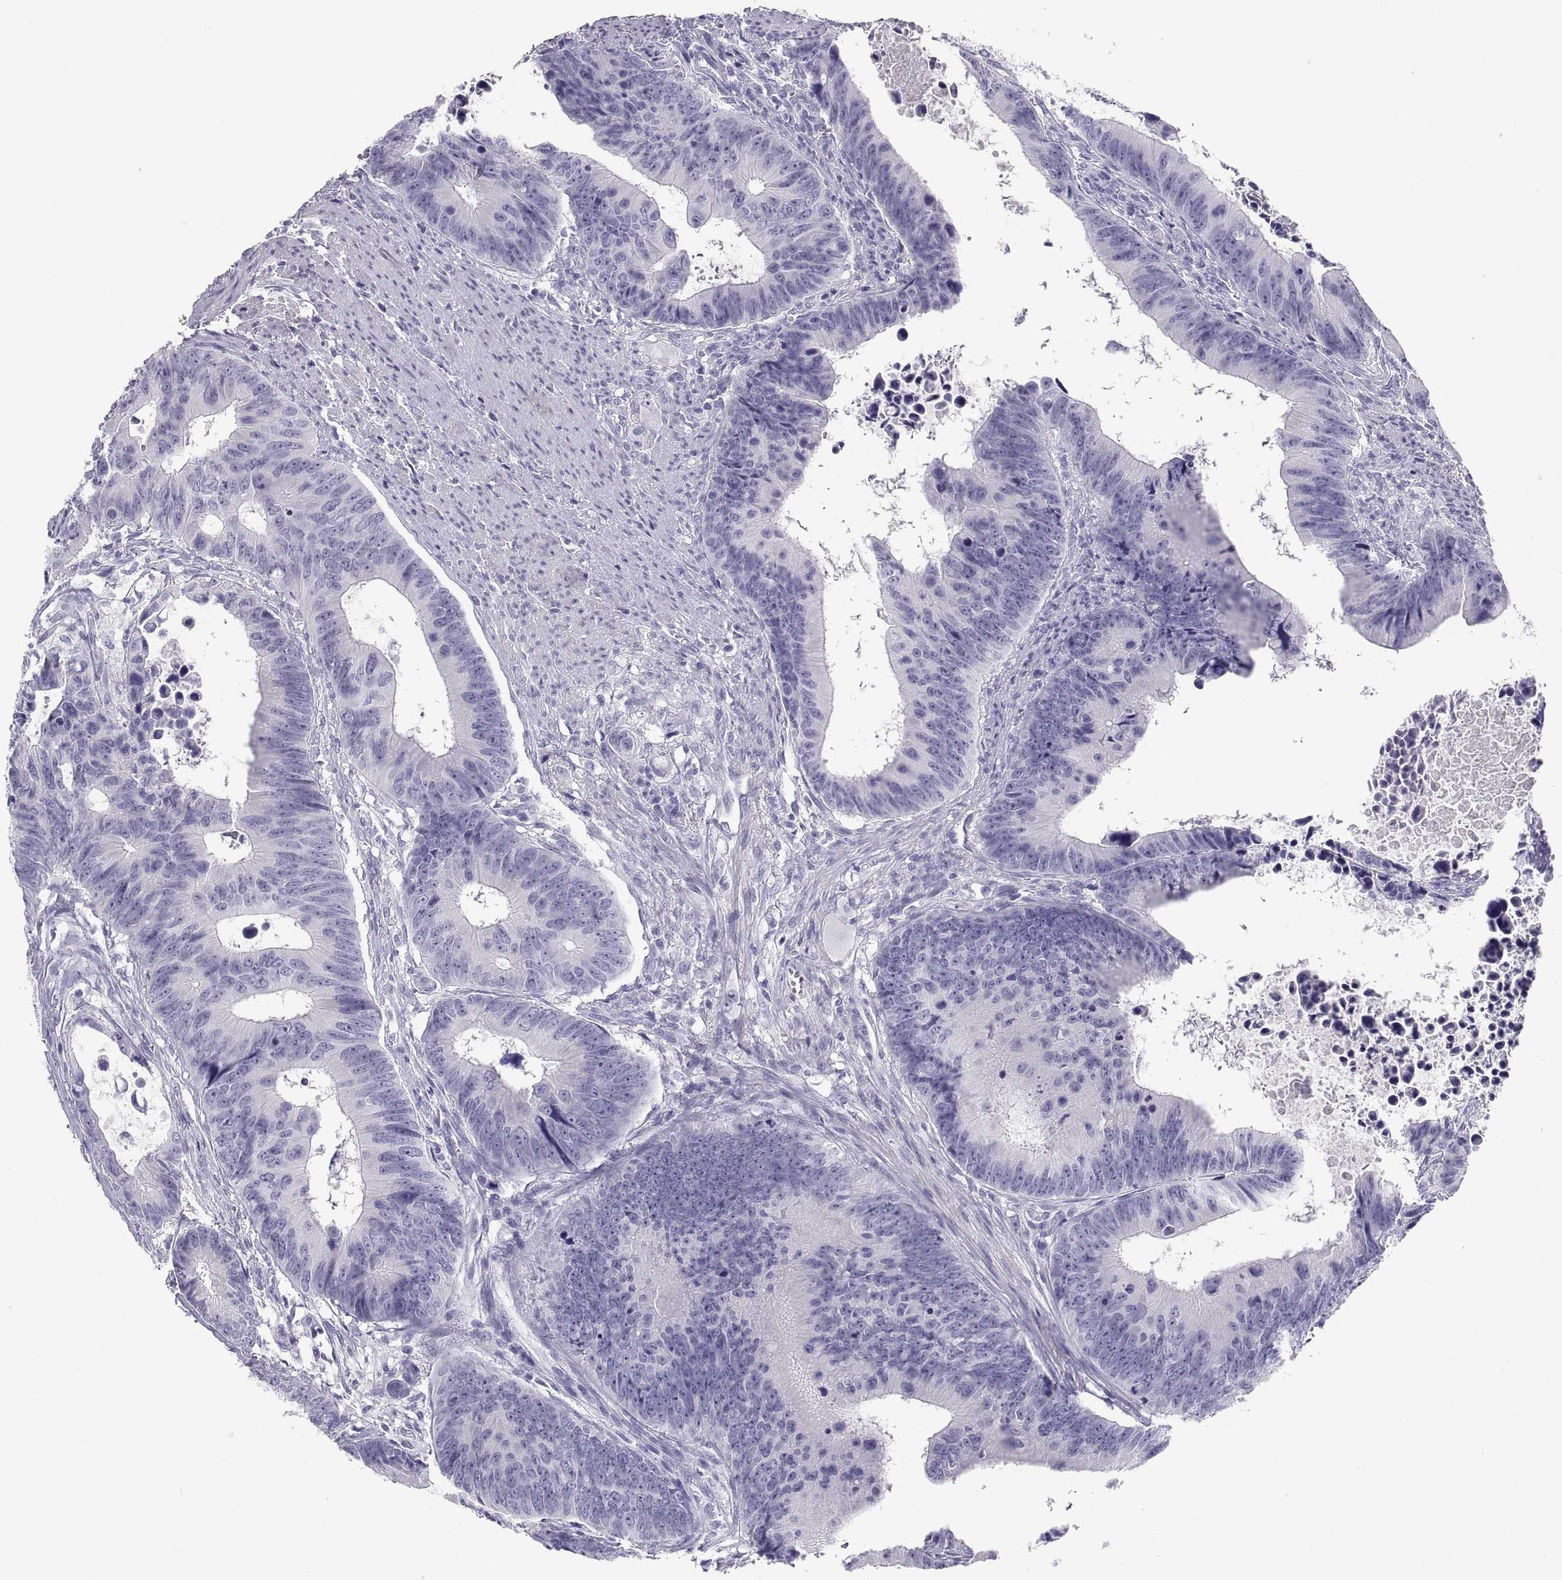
{"staining": {"intensity": "negative", "quantity": "none", "location": "none"}, "tissue": "colorectal cancer", "cell_type": "Tumor cells", "image_type": "cancer", "snomed": [{"axis": "morphology", "description": "Adenocarcinoma, NOS"}, {"axis": "topography", "description": "Colon"}], "caption": "There is no significant staining in tumor cells of colorectal cancer. (Stains: DAB IHC with hematoxylin counter stain, Microscopy: brightfield microscopy at high magnification).", "gene": "CT47A10", "patient": {"sex": "female", "age": 87}}